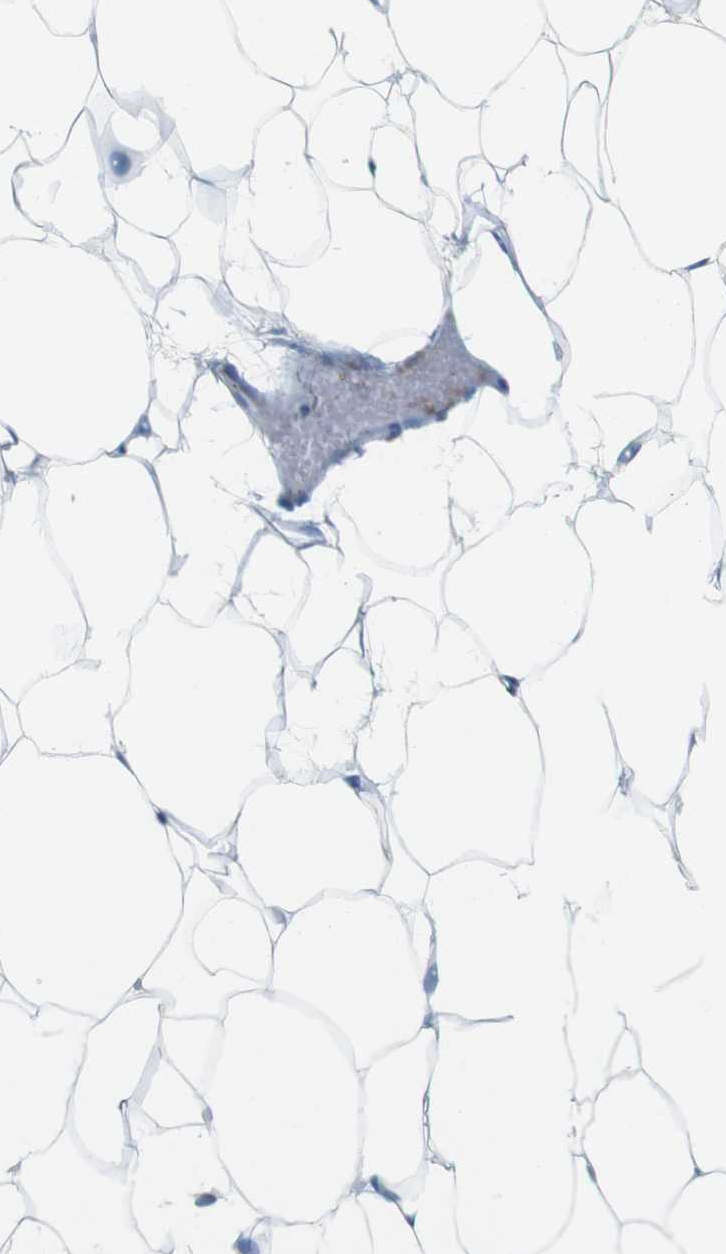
{"staining": {"intensity": "negative", "quantity": "none", "location": "none"}, "tissue": "adipose tissue", "cell_type": "Adipocytes", "image_type": "normal", "snomed": [{"axis": "morphology", "description": "Normal tissue, NOS"}, {"axis": "topography", "description": "Breast"}, {"axis": "topography", "description": "Adipose tissue"}], "caption": "Immunohistochemistry (IHC) micrograph of normal adipose tissue: human adipose tissue stained with DAB demonstrates no significant protein expression in adipocytes. (DAB immunohistochemistry with hematoxylin counter stain).", "gene": "LAT", "patient": {"sex": "female", "age": 25}}